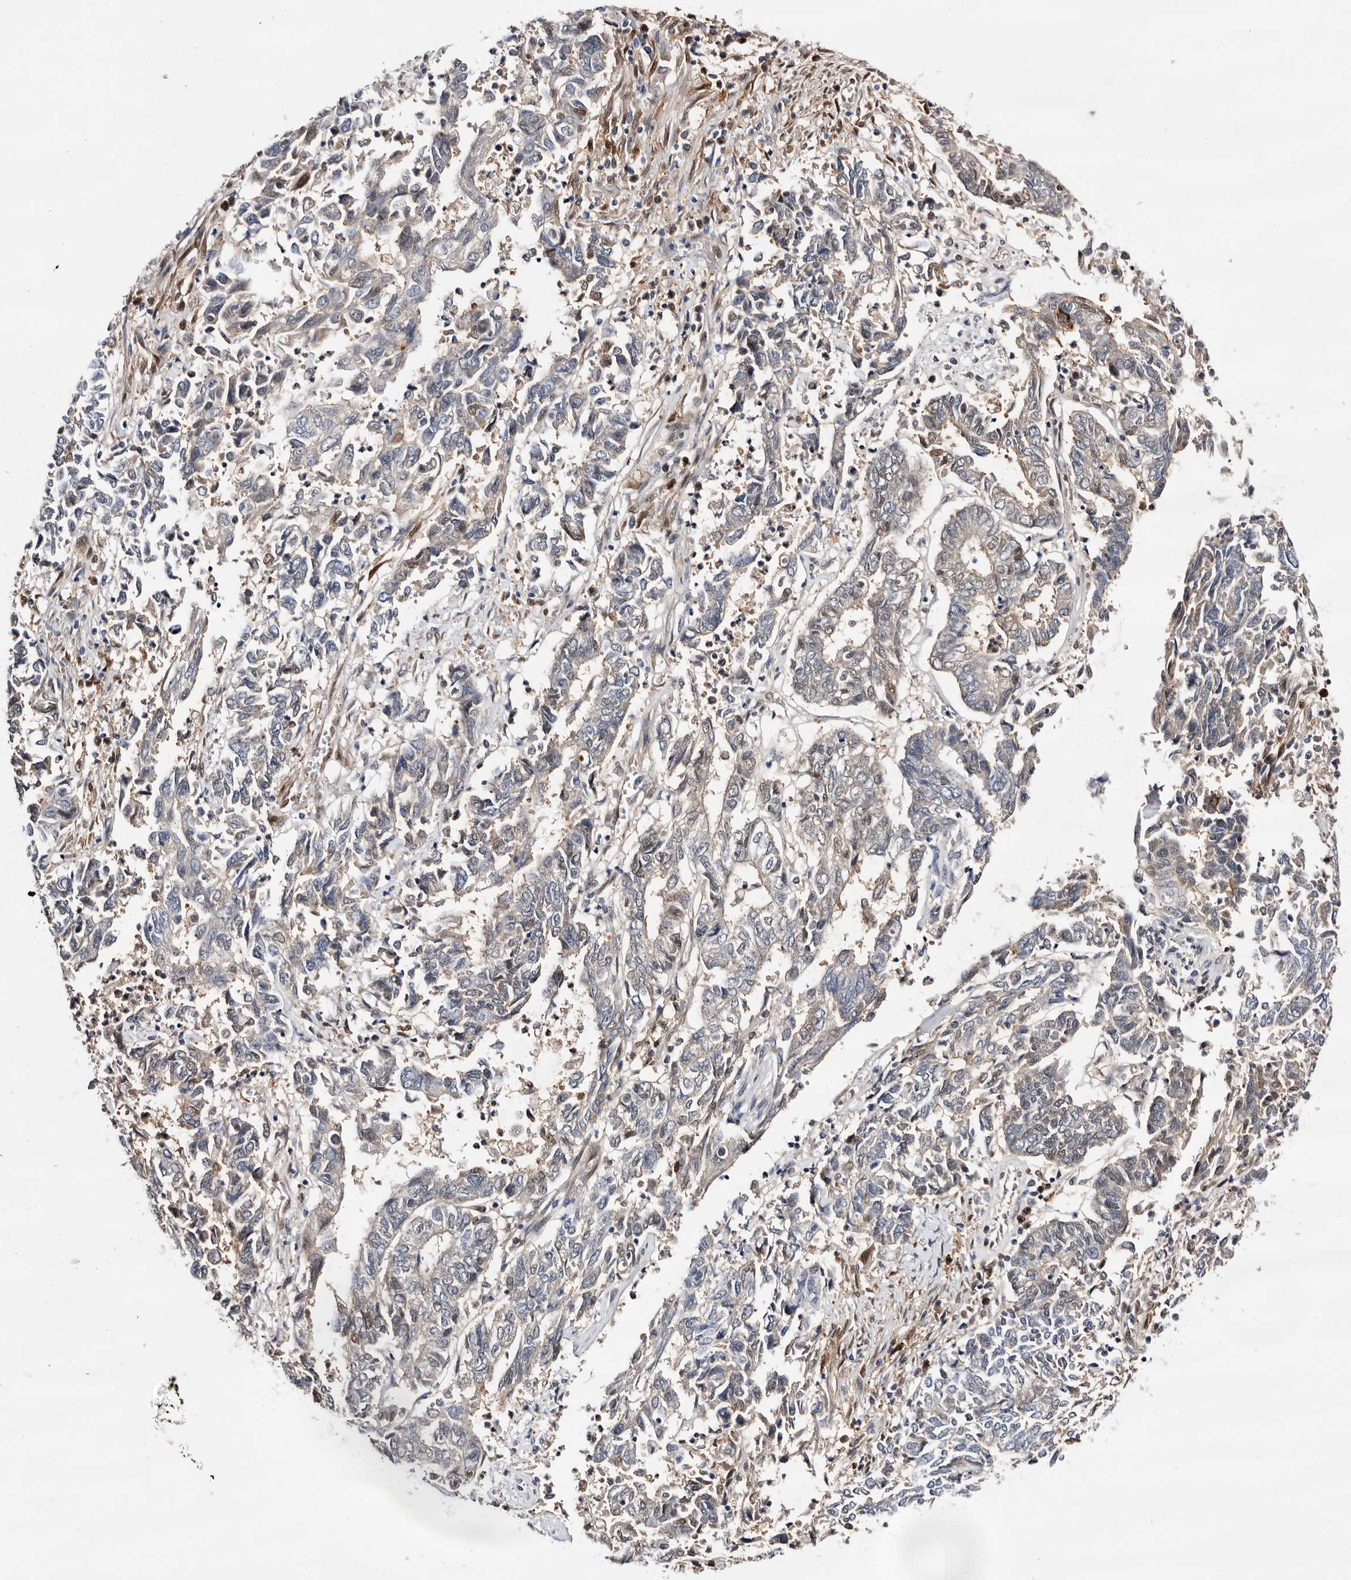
{"staining": {"intensity": "negative", "quantity": "none", "location": "none"}, "tissue": "endometrial cancer", "cell_type": "Tumor cells", "image_type": "cancer", "snomed": [{"axis": "morphology", "description": "Adenocarcinoma, NOS"}, {"axis": "topography", "description": "Endometrium"}], "caption": "An image of human adenocarcinoma (endometrial) is negative for staining in tumor cells.", "gene": "TP53I3", "patient": {"sex": "female", "age": 80}}